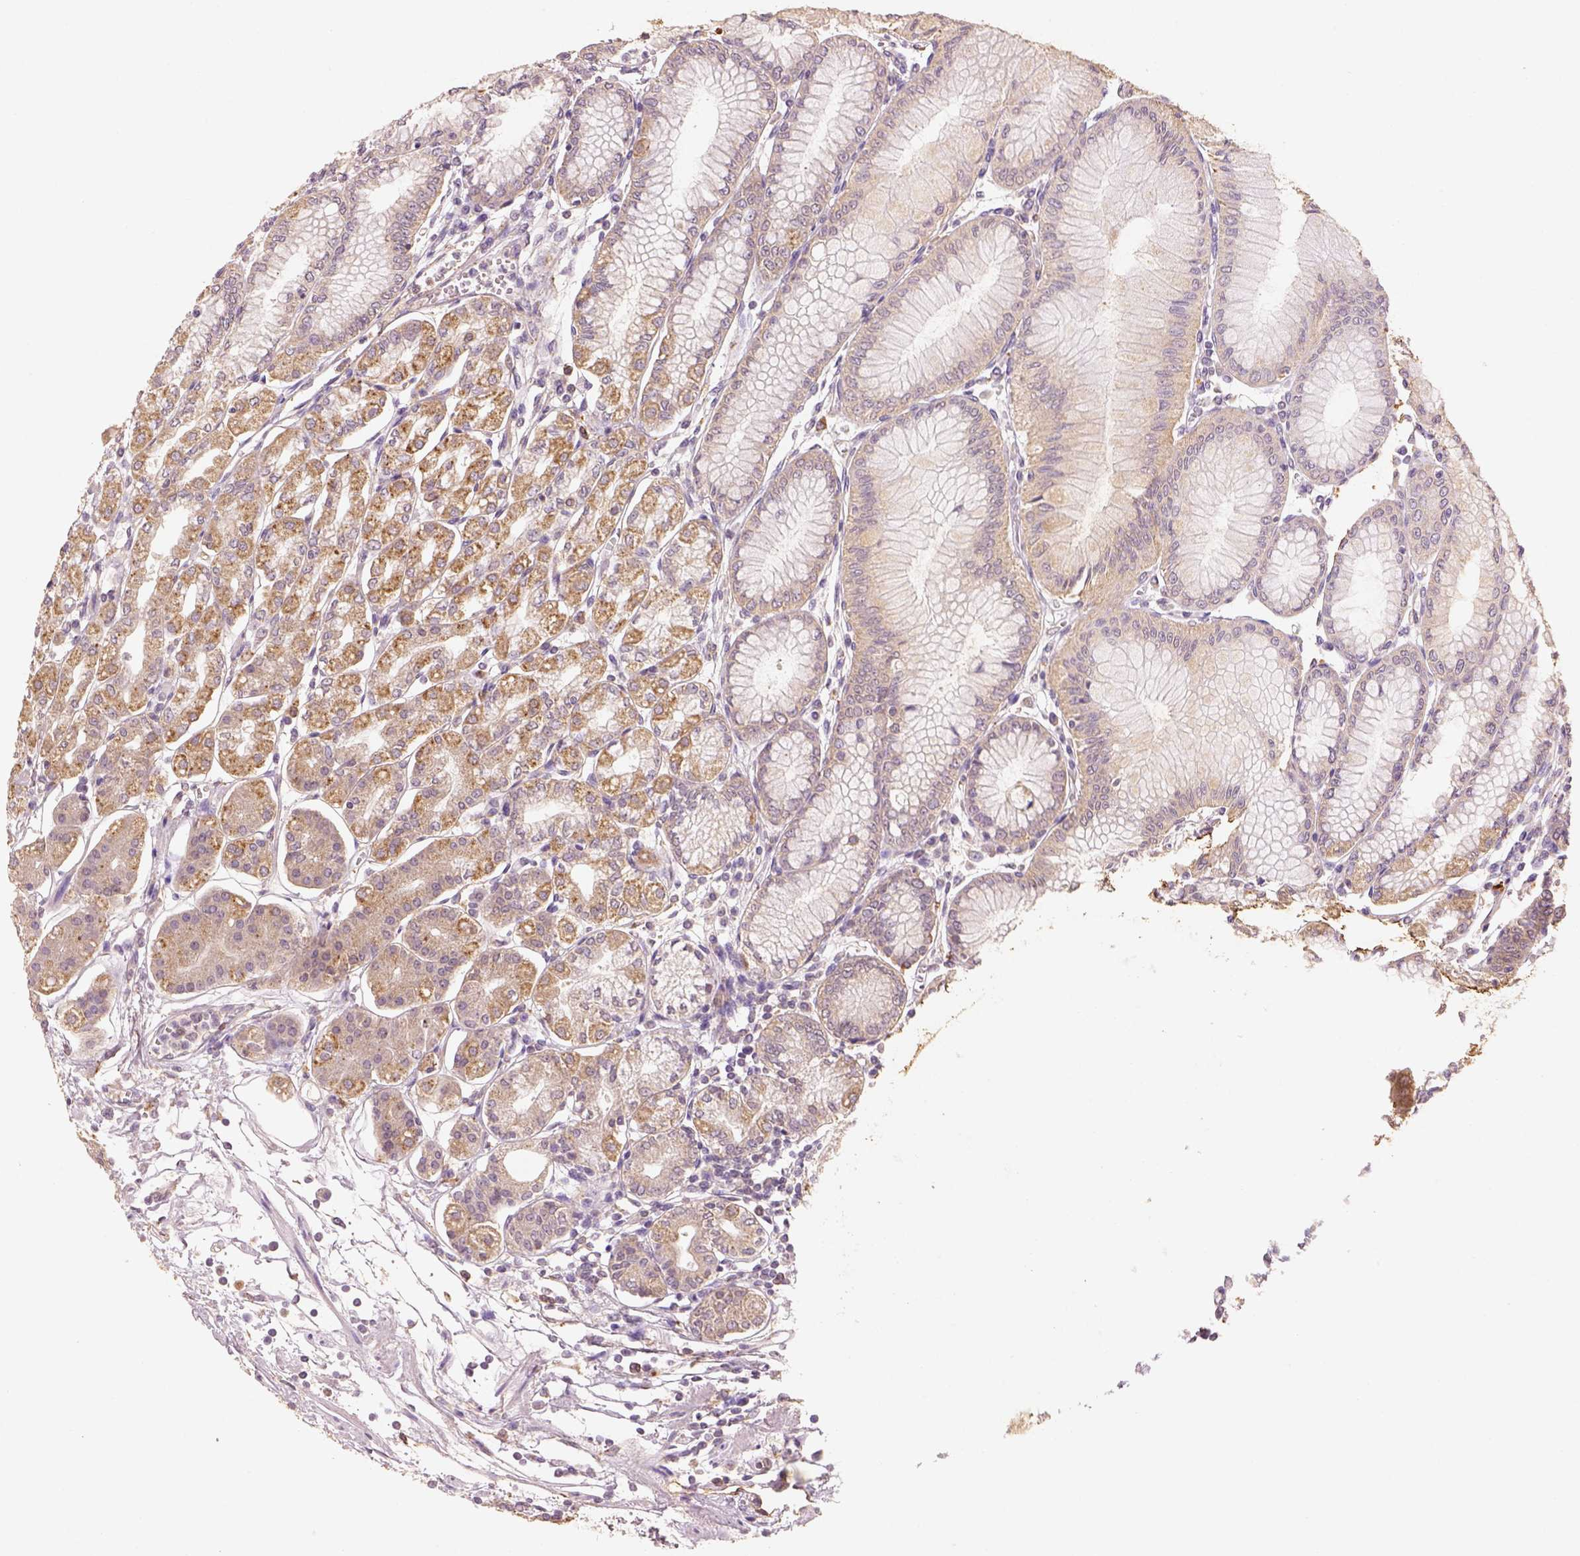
{"staining": {"intensity": "strong", "quantity": "25%-75%", "location": "cytoplasmic/membranous"}, "tissue": "stomach", "cell_type": "Glandular cells", "image_type": "normal", "snomed": [{"axis": "morphology", "description": "Normal tissue, NOS"}, {"axis": "topography", "description": "Skeletal muscle"}, {"axis": "topography", "description": "Stomach"}], "caption": "IHC photomicrograph of unremarkable stomach: stomach stained using immunohistochemistry displays high levels of strong protein expression localized specifically in the cytoplasmic/membranous of glandular cells, appearing as a cytoplasmic/membranous brown color.", "gene": "AP2B1", "patient": {"sex": "female", "age": 57}}